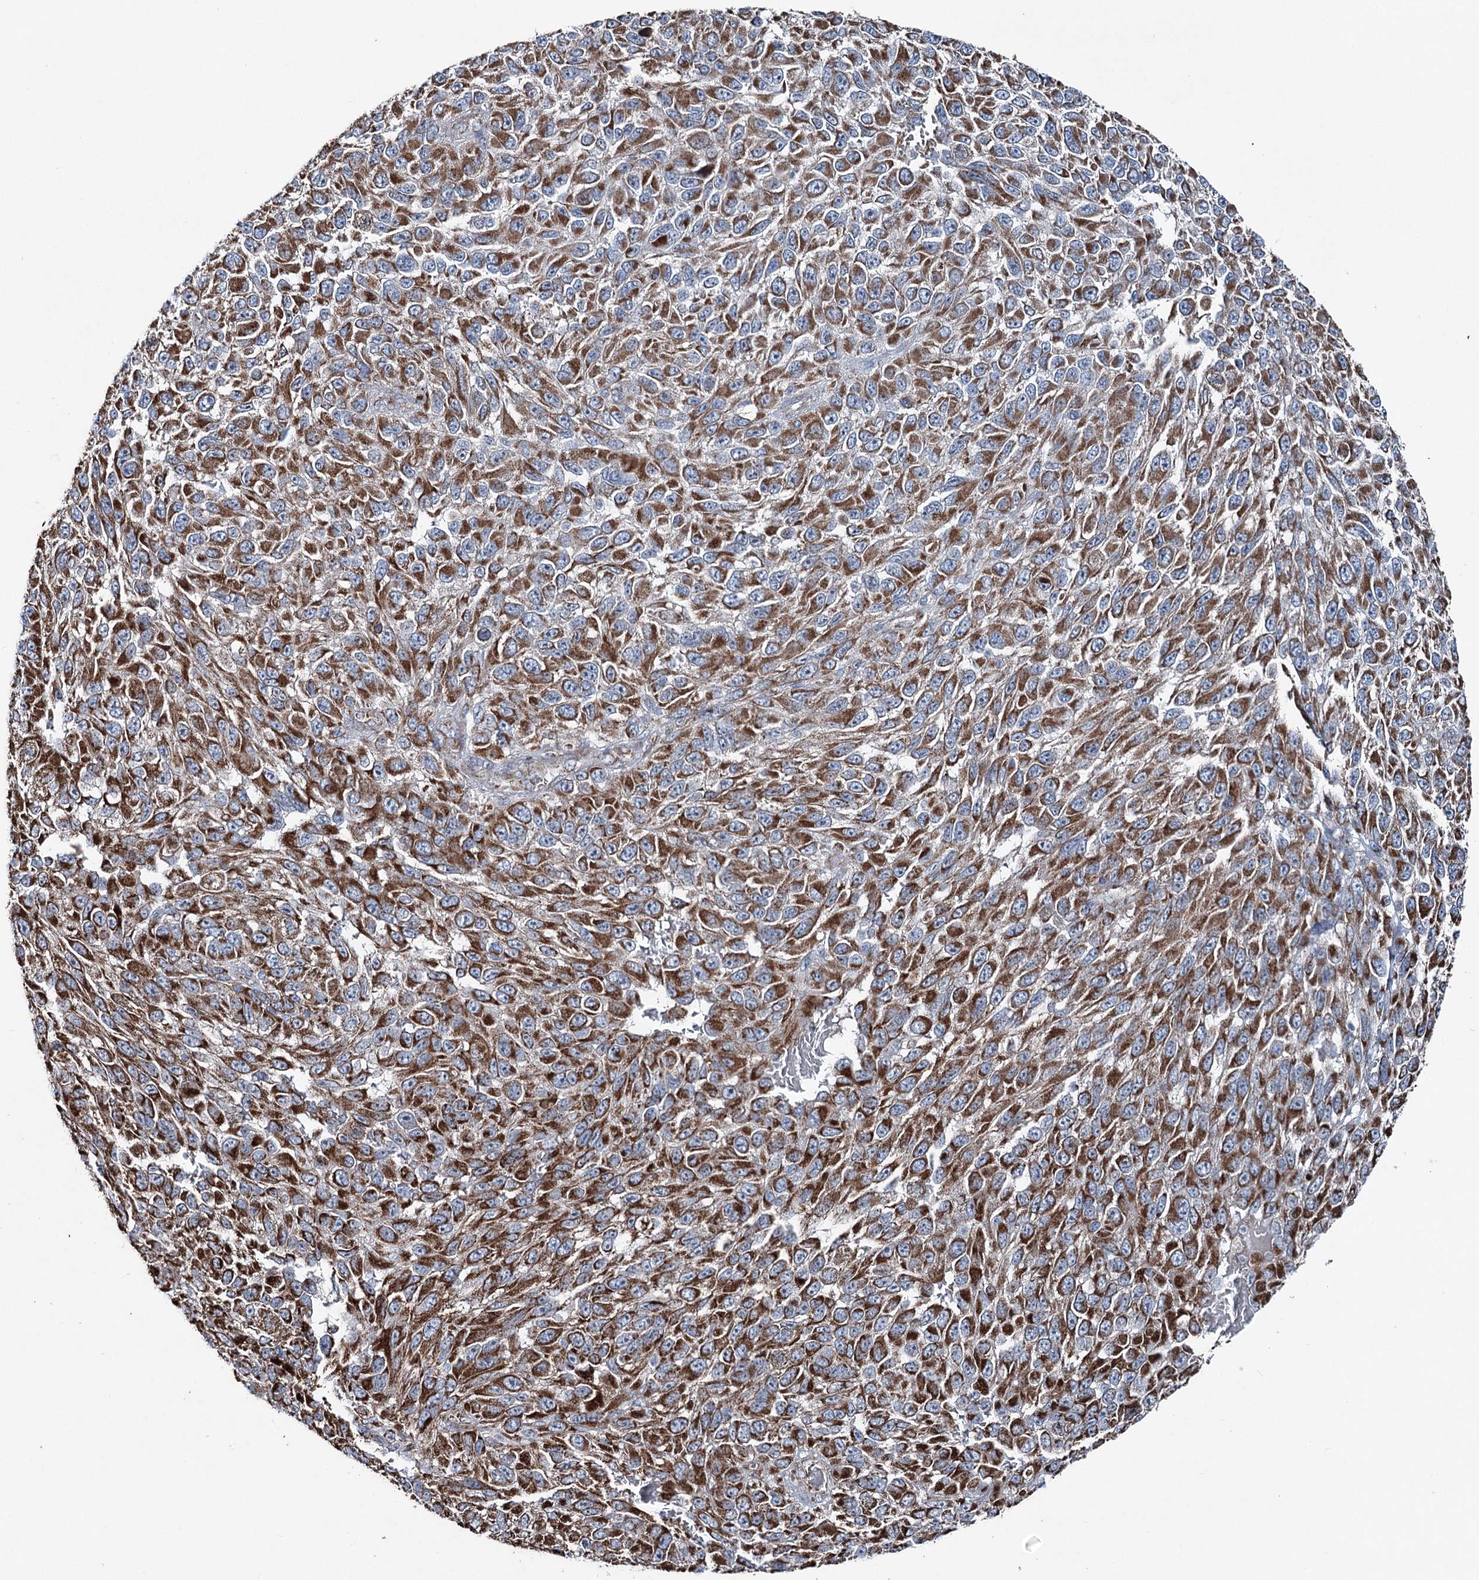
{"staining": {"intensity": "strong", "quantity": ">75%", "location": "cytoplasmic/membranous"}, "tissue": "melanoma", "cell_type": "Tumor cells", "image_type": "cancer", "snomed": [{"axis": "morphology", "description": "Malignant melanoma, NOS"}, {"axis": "topography", "description": "Skin"}], "caption": "IHC image of neoplastic tissue: malignant melanoma stained using IHC demonstrates high levels of strong protein expression localized specifically in the cytoplasmic/membranous of tumor cells, appearing as a cytoplasmic/membranous brown color.", "gene": "UCN3", "patient": {"sex": "female", "age": 96}}